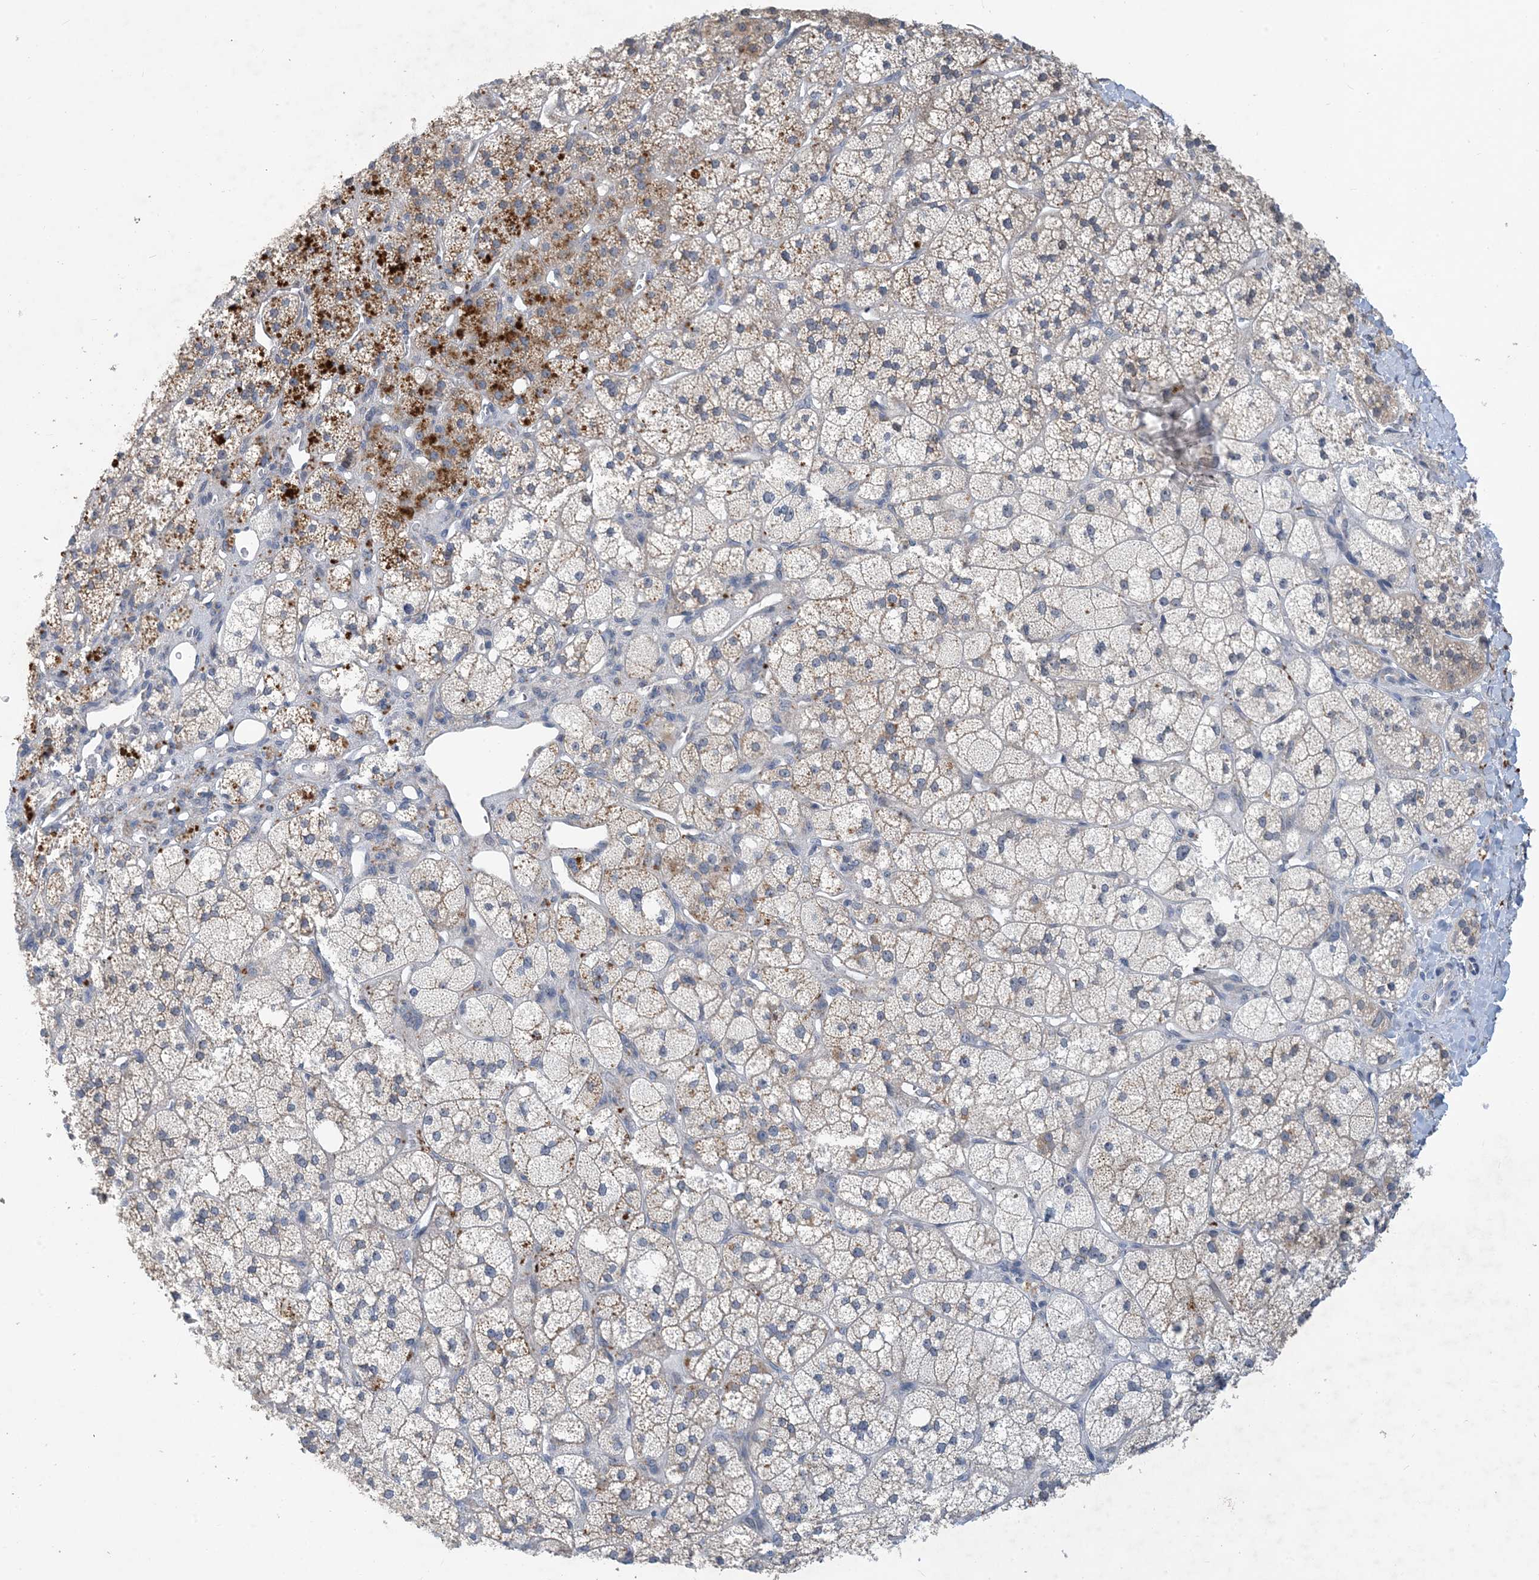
{"staining": {"intensity": "moderate", "quantity": "<25%", "location": "cytoplasmic/membranous"}, "tissue": "adrenal gland", "cell_type": "Glandular cells", "image_type": "normal", "snomed": [{"axis": "morphology", "description": "Normal tissue, NOS"}, {"axis": "topography", "description": "Adrenal gland"}], "caption": "Glandular cells exhibit low levels of moderate cytoplasmic/membranous expression in approximately <25% of cells in unremarkable human adrenal gland.", "gene": "TINAG", "patient": {"sex": "male", "age": 61}}